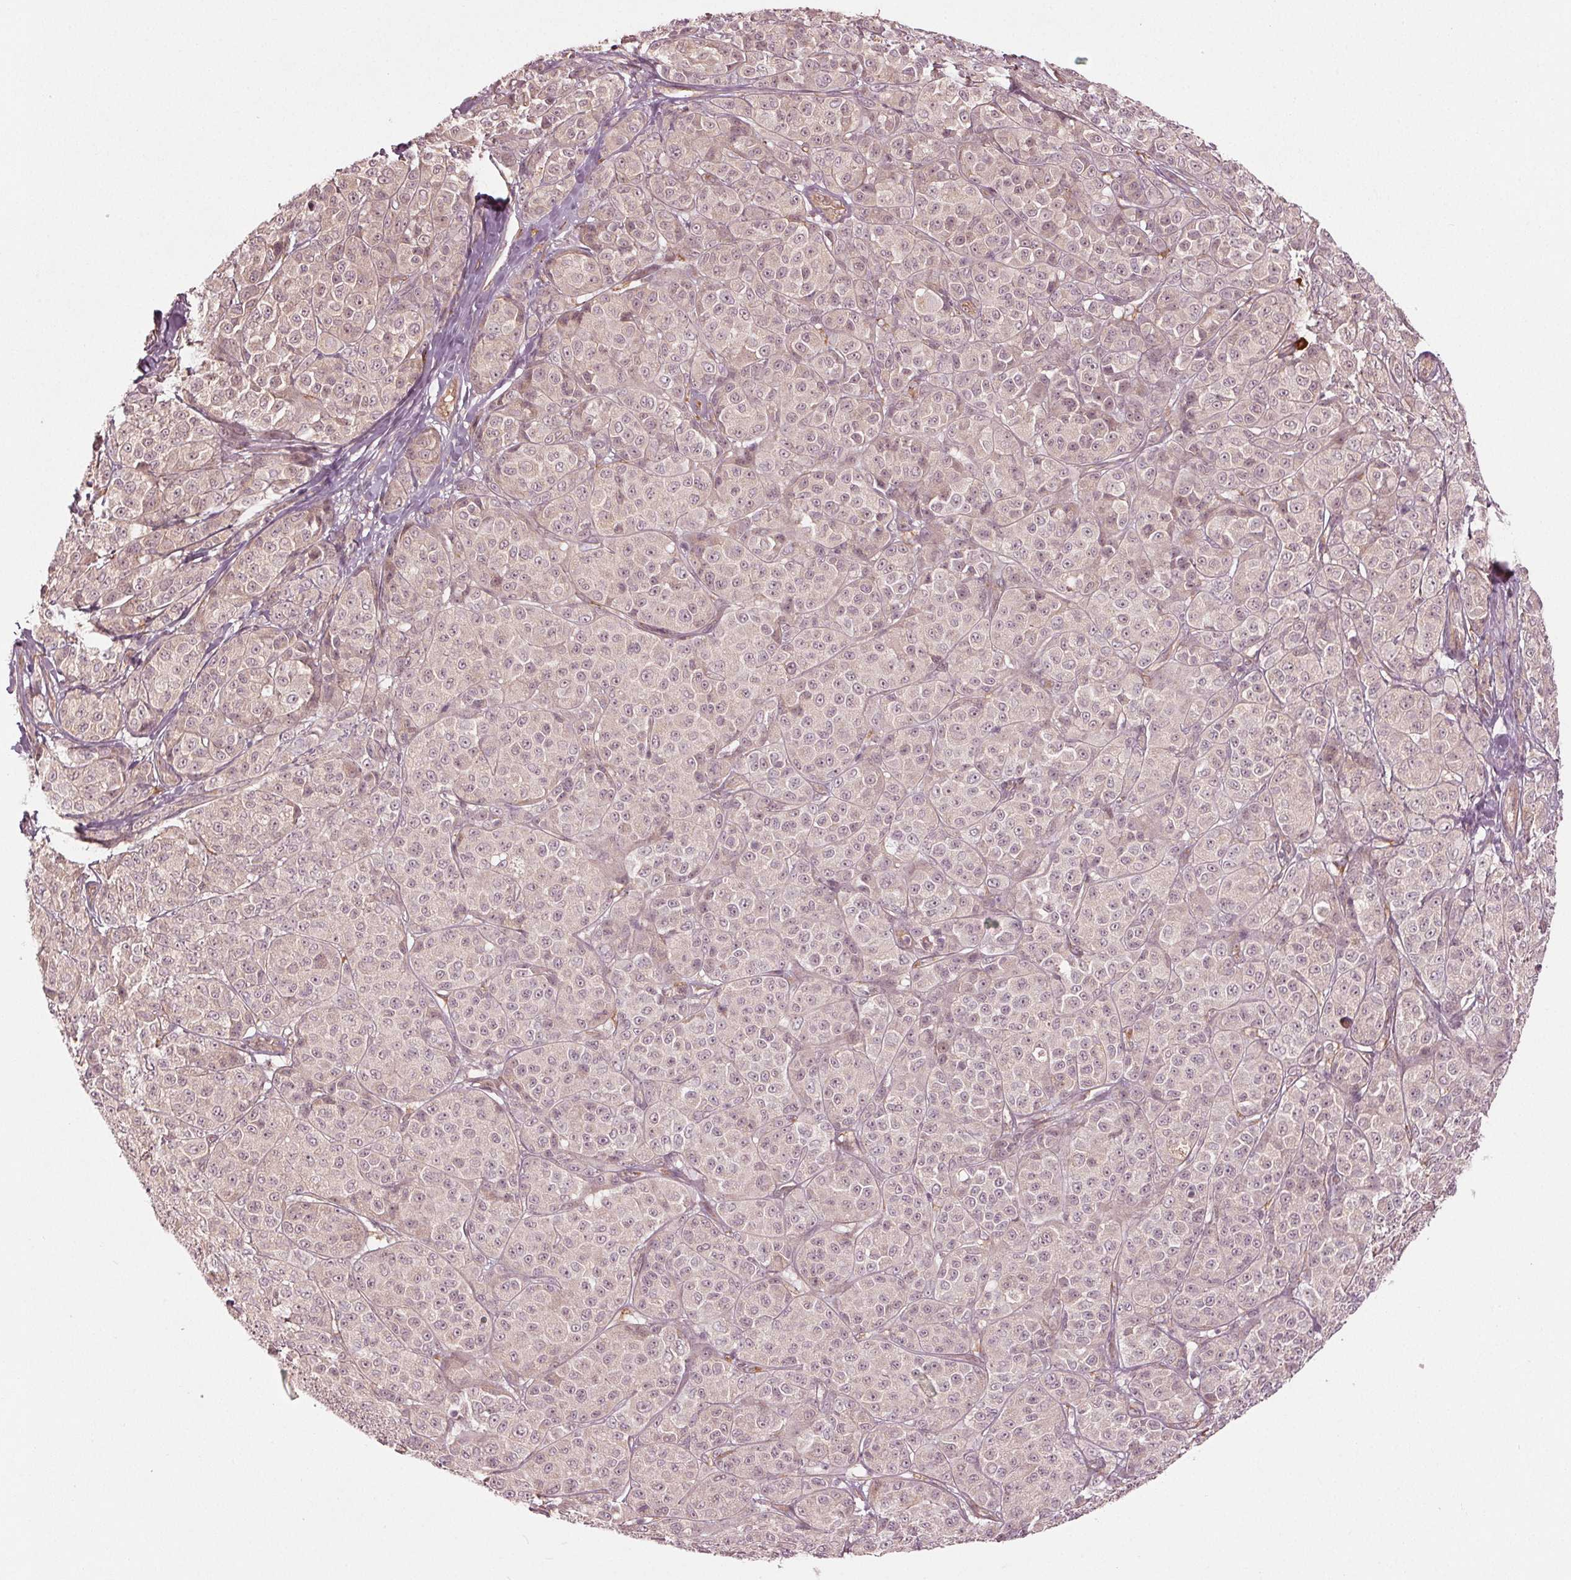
{"staining": {"intensity": "weak", "quantity": "<25%", "location": "cytoplasmic/membranous"}, "tissue": "melanoma", "cell_type": "Tumor cells", "image_type": "cancer", "snomed": [{"axis": "morphology", "description": "Malignant melanoma, NOS"}, {"axis": "topography", "description": "Skin"}], "caption": "Histopathology image shows no protein staining in tumor cells of melanoma tissue.", "gene": "CMIP", "patient": {"sex": "male", "age": 89}}